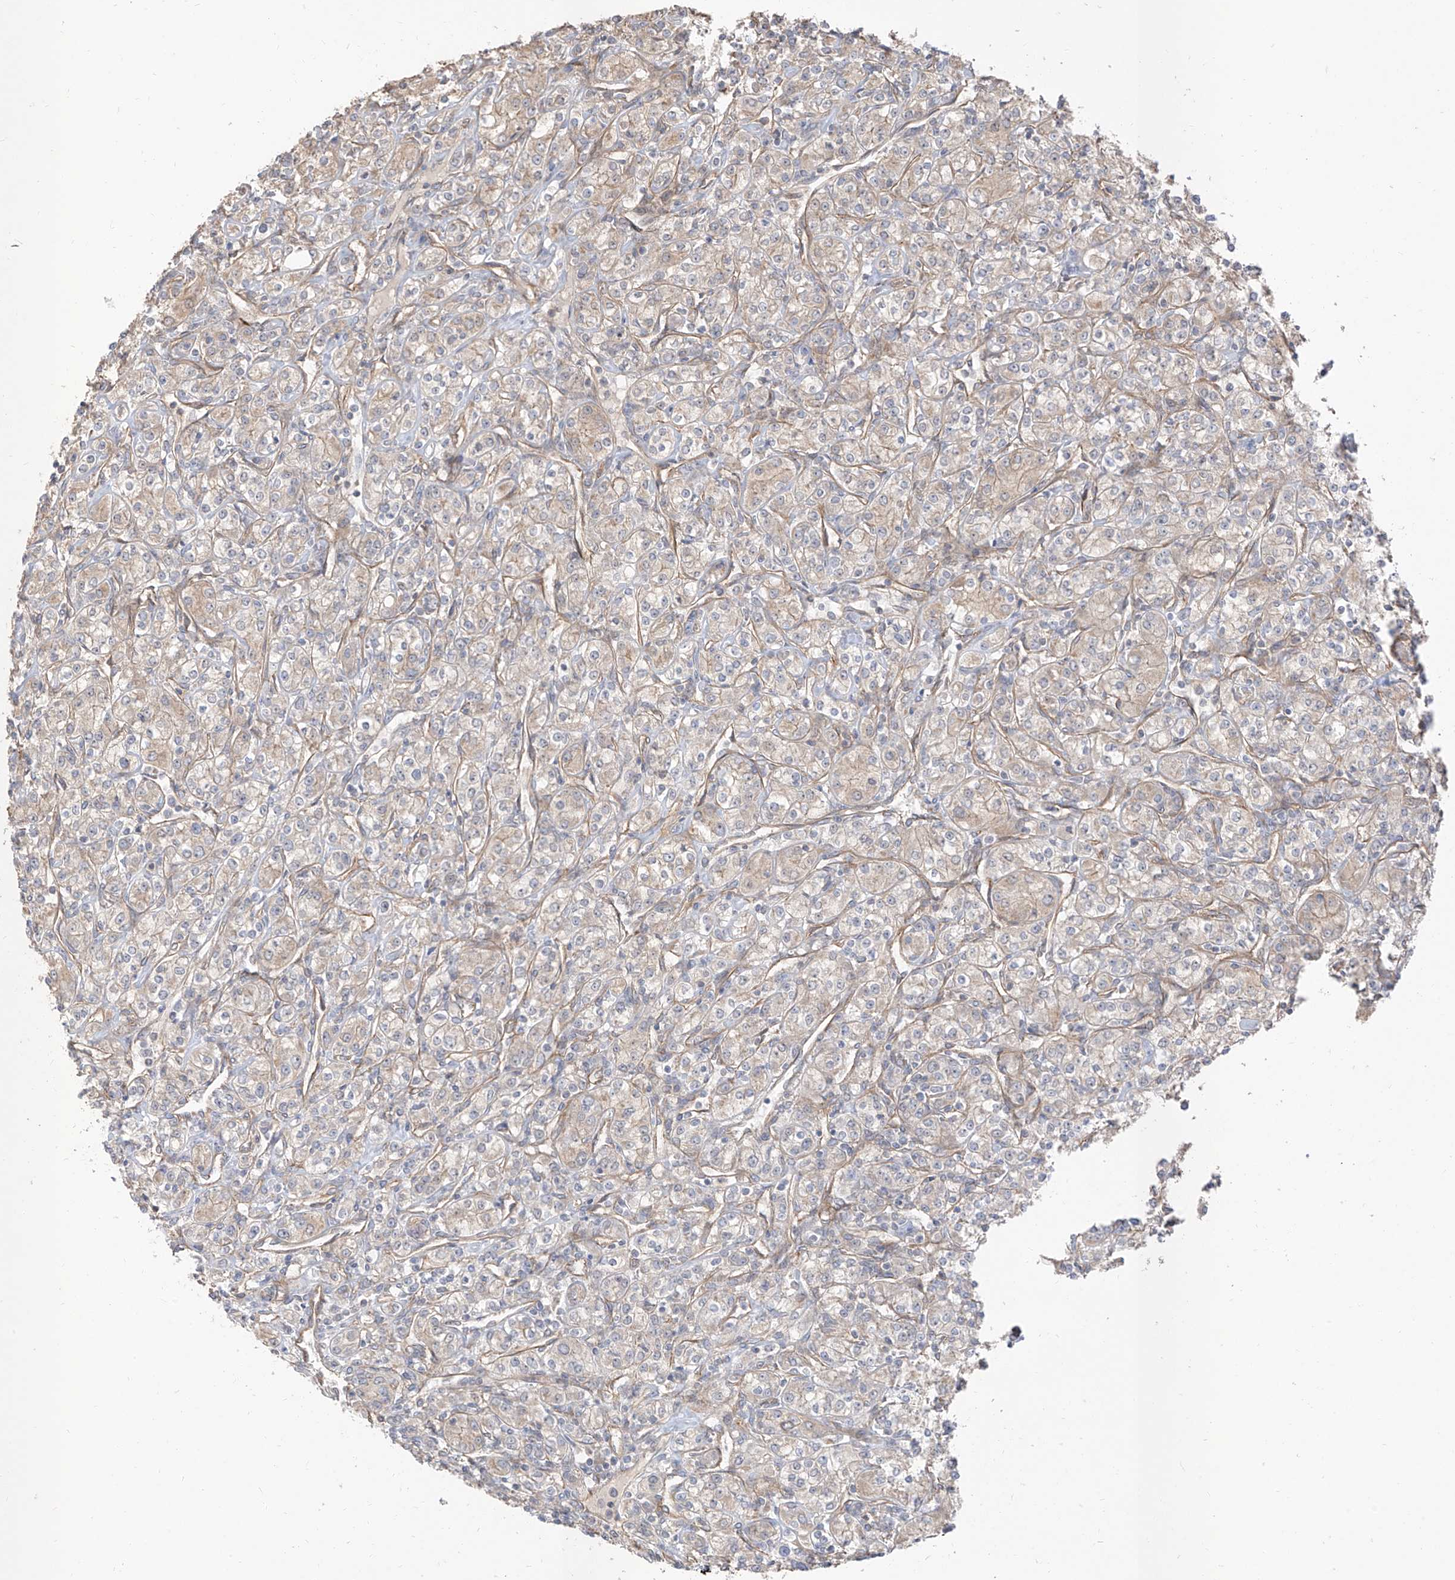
{"staining": {"intensity": "negative", "quantity": "none", "location": "none"}, "tissue": "renal cancer", "cell_type": "Tumor cells", "image_type": "cancer", "snomed": [{"axis": "morphology", "description": "Adenocarcinoma, NOS"}, {"axis": "topography", "description": "Kidney"}], "caption": "An immunohistochemistry (IHC) micrograph of renal cancer is shown. There is no staining in tumor cells of renal cancer. Nuclei are stained in blue.", "gene": "EPHX4", "patient": {"sex": "male", "age": 77}}